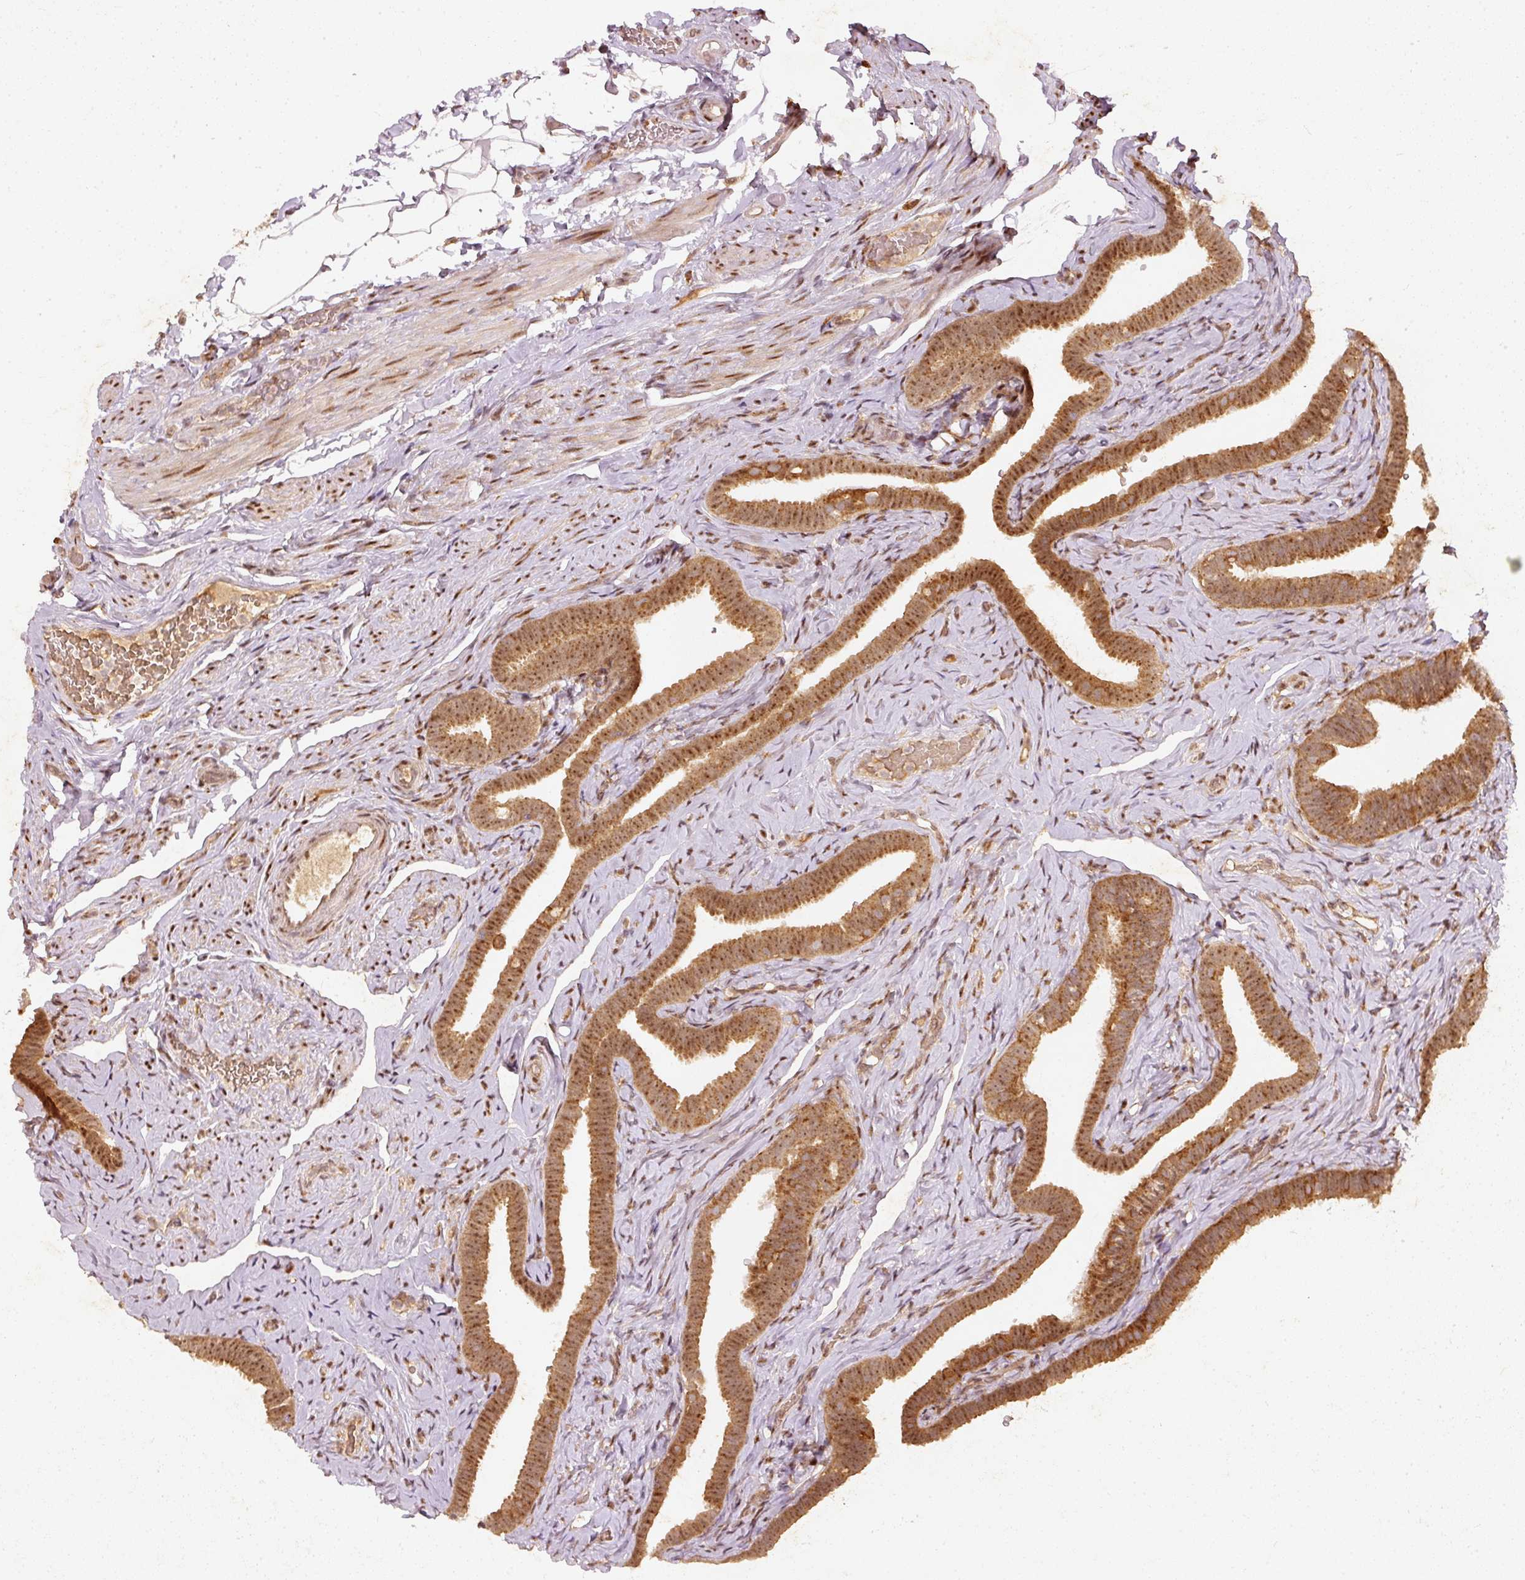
{"staining": {"intensity": "moderate", "quantity": ">75%", "location": "cytoplasmic/membranous,nuclear"}, "tissue": "fallopian tube", "cell_type": "Glandular cells", "image_type": "normal", "snomed": [{"axis": "morphology", "description": "Normal tissue, NOS"}, {"axis": "topography", "description": "Fallopian tube"}], "caption": "A brown stain labels moderate cytoplasmic/membranous,nuclear positivity of a protein in glandular cells of unremarkable fallopian tube. (brown staining indicates protein expression, while blue staining denotes nuclei).", "gene": "ZNF580", "patient": {"sex": "female", "age": 69}}